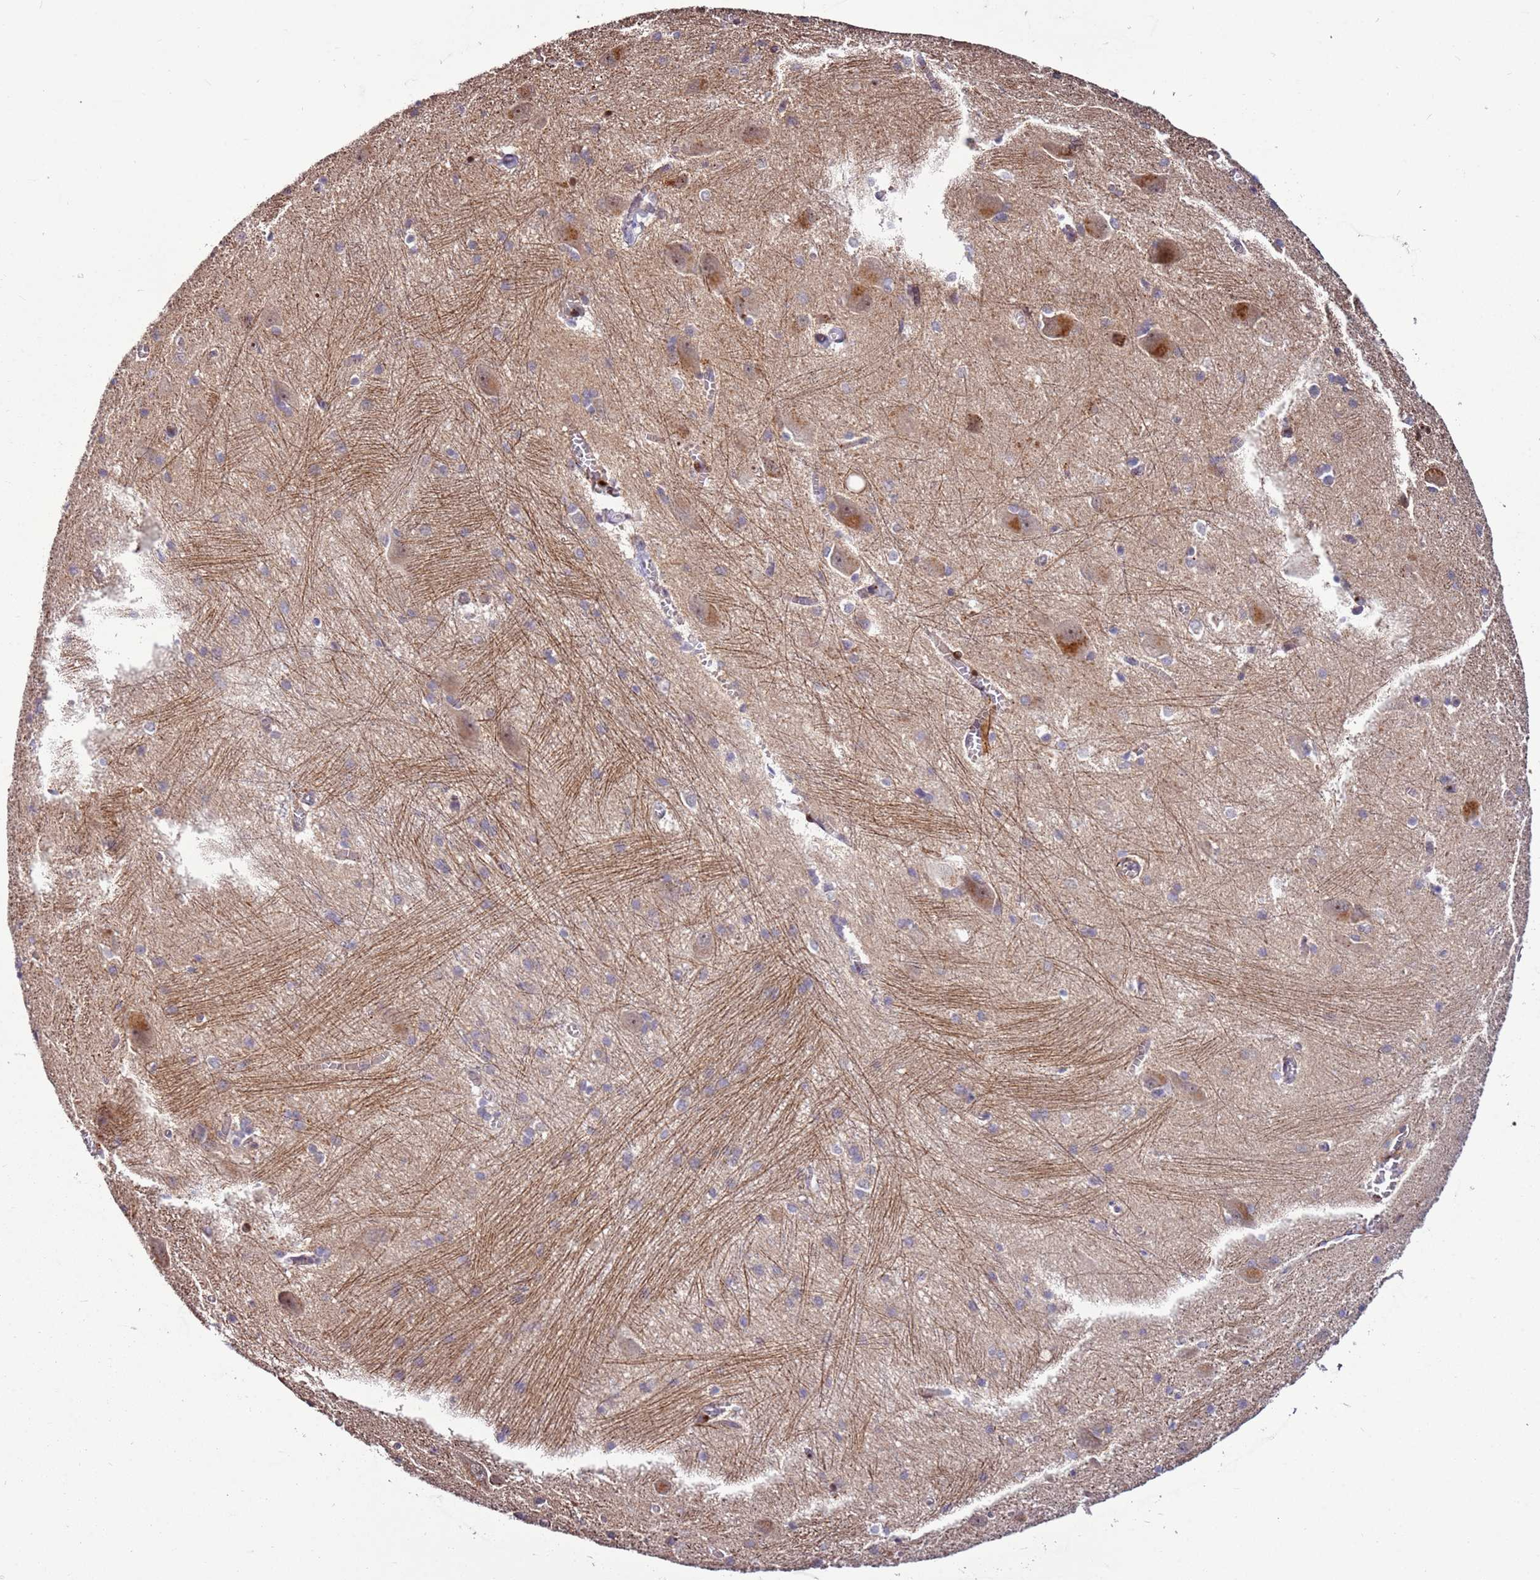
{"staining": {"intensity": "negative", "quantity": "none", "location": "none"}, "tissue": "caudate", "cell_type": "Glial cells", "image_type": "normal", "snomed": [{"axis": "morphology", "description": "Normal tissue, NOS"}, {"axis": "topography", "description": "Lateral ventricle wall"}], "caption": "An IHC micrograph of normal caudate is shown. There is no staining in glial cells of caudate. Brightfield microscopy of immunohistochemistry stained with DAB (3,3'-diaminobenzidine) (brown) and hematoxylin (blue), captured at high magnification.", "gene": "RHBDL1", "patient": {"sex": "male", "age": 37}}